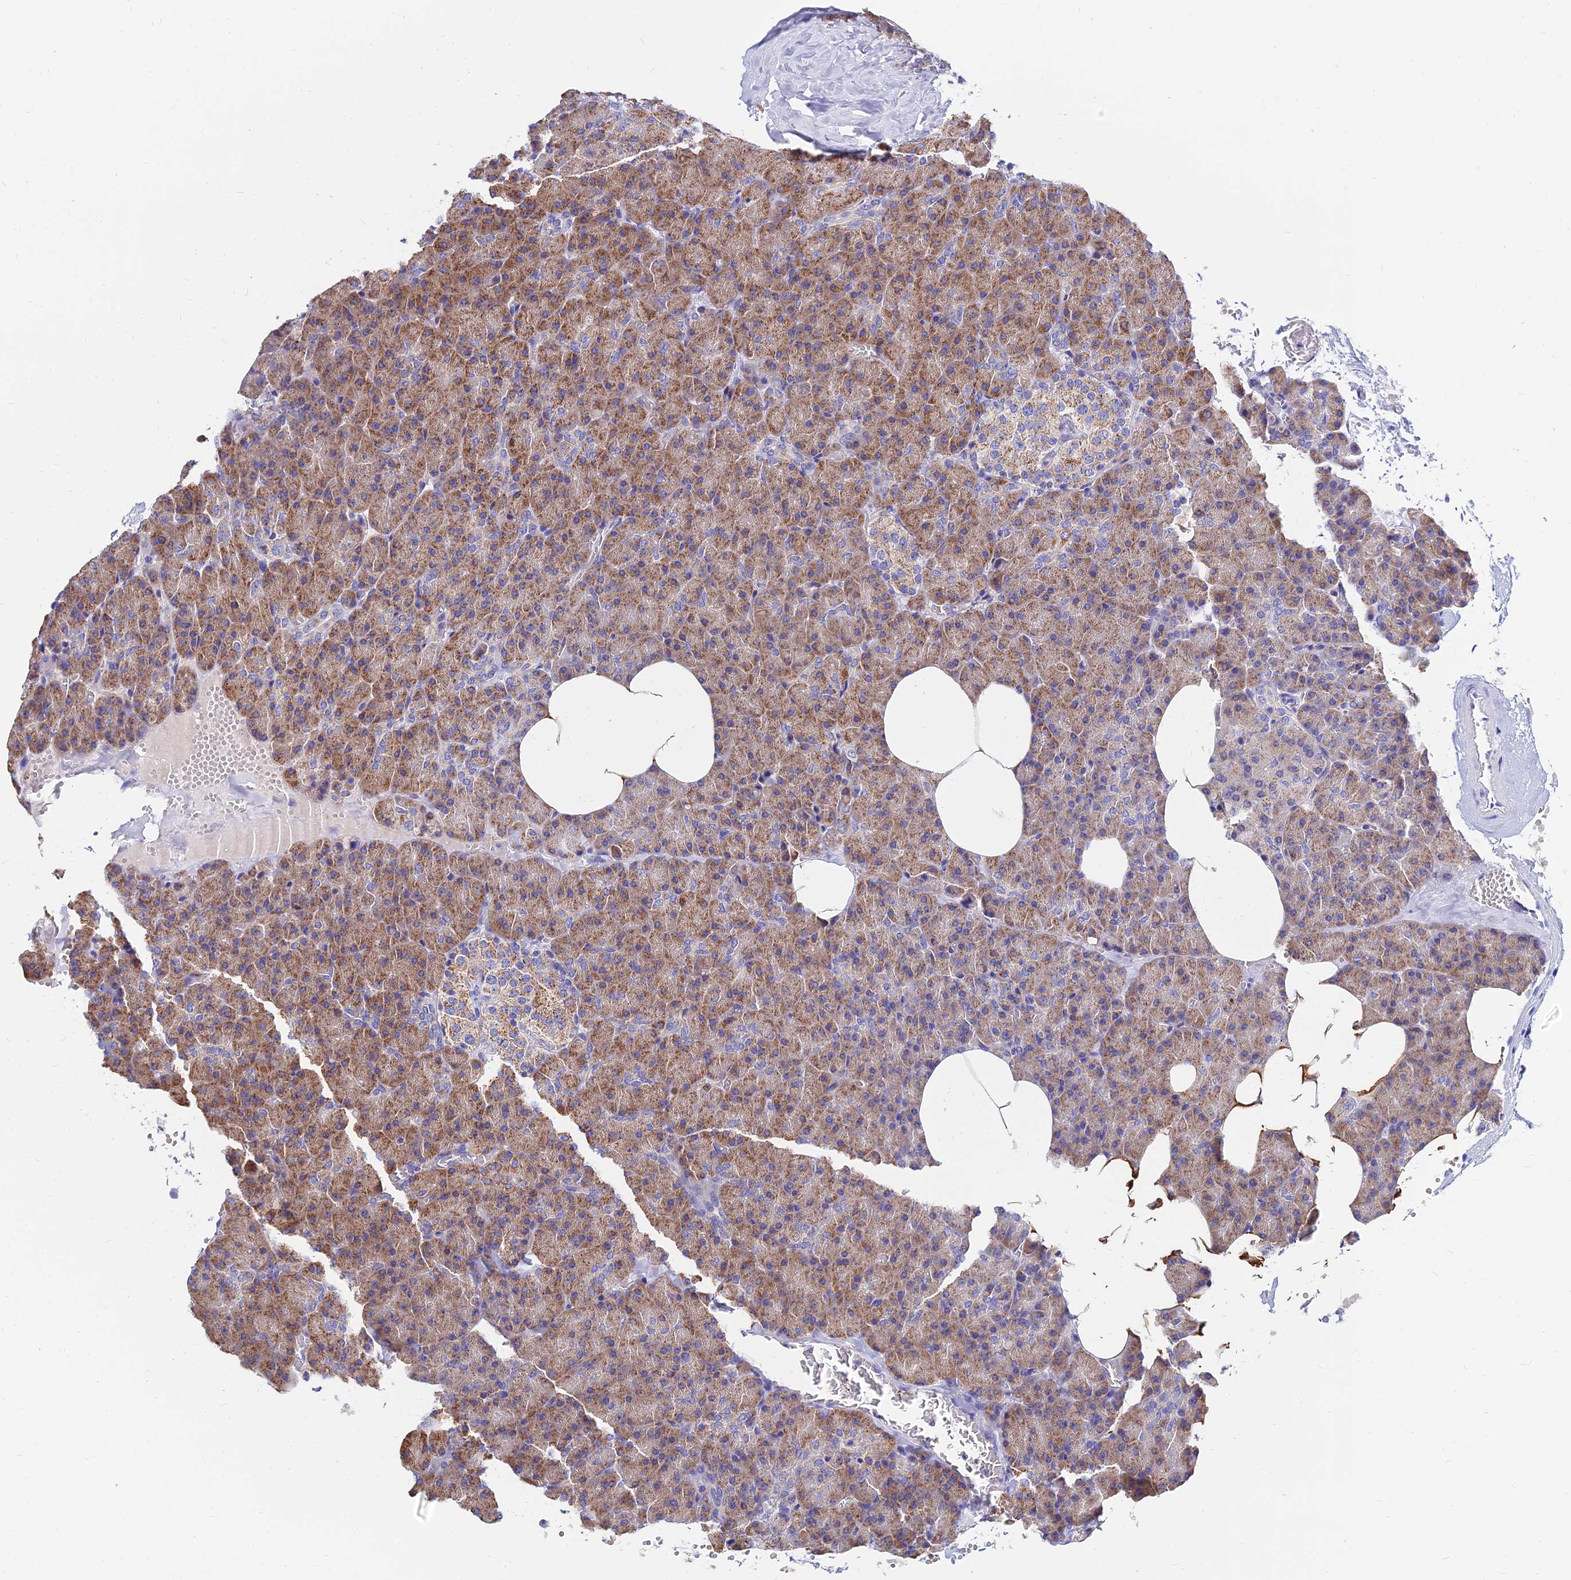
{"staining": {"intensity": "moderate", "quantity": ">75%", "location": "cytoplasmic/membranous"}, "tissue": "pancreas", "cell_type": "Exocrine glandular cells", "image_type": "normal", "snomed": [{"axis": "morphology", "description": "Normal tissue, NOS"}, {"axis": "morphology", "description": "Carcinoid, malignant, NOS"}, {"axis": "topography", "description": "Pancreas"}], "caption": "Protein staining of unremarkable pancreas displays moderate cytoplasmic/membranous positivity in approximately >75% of exocrine glandular cells. (Stains: DAB in brown, nuclei in blue, Microscopy: brightfield microscopy at high magnification).", "gene": "MGST1", "patient": {"sex": "female", "age": 35}}